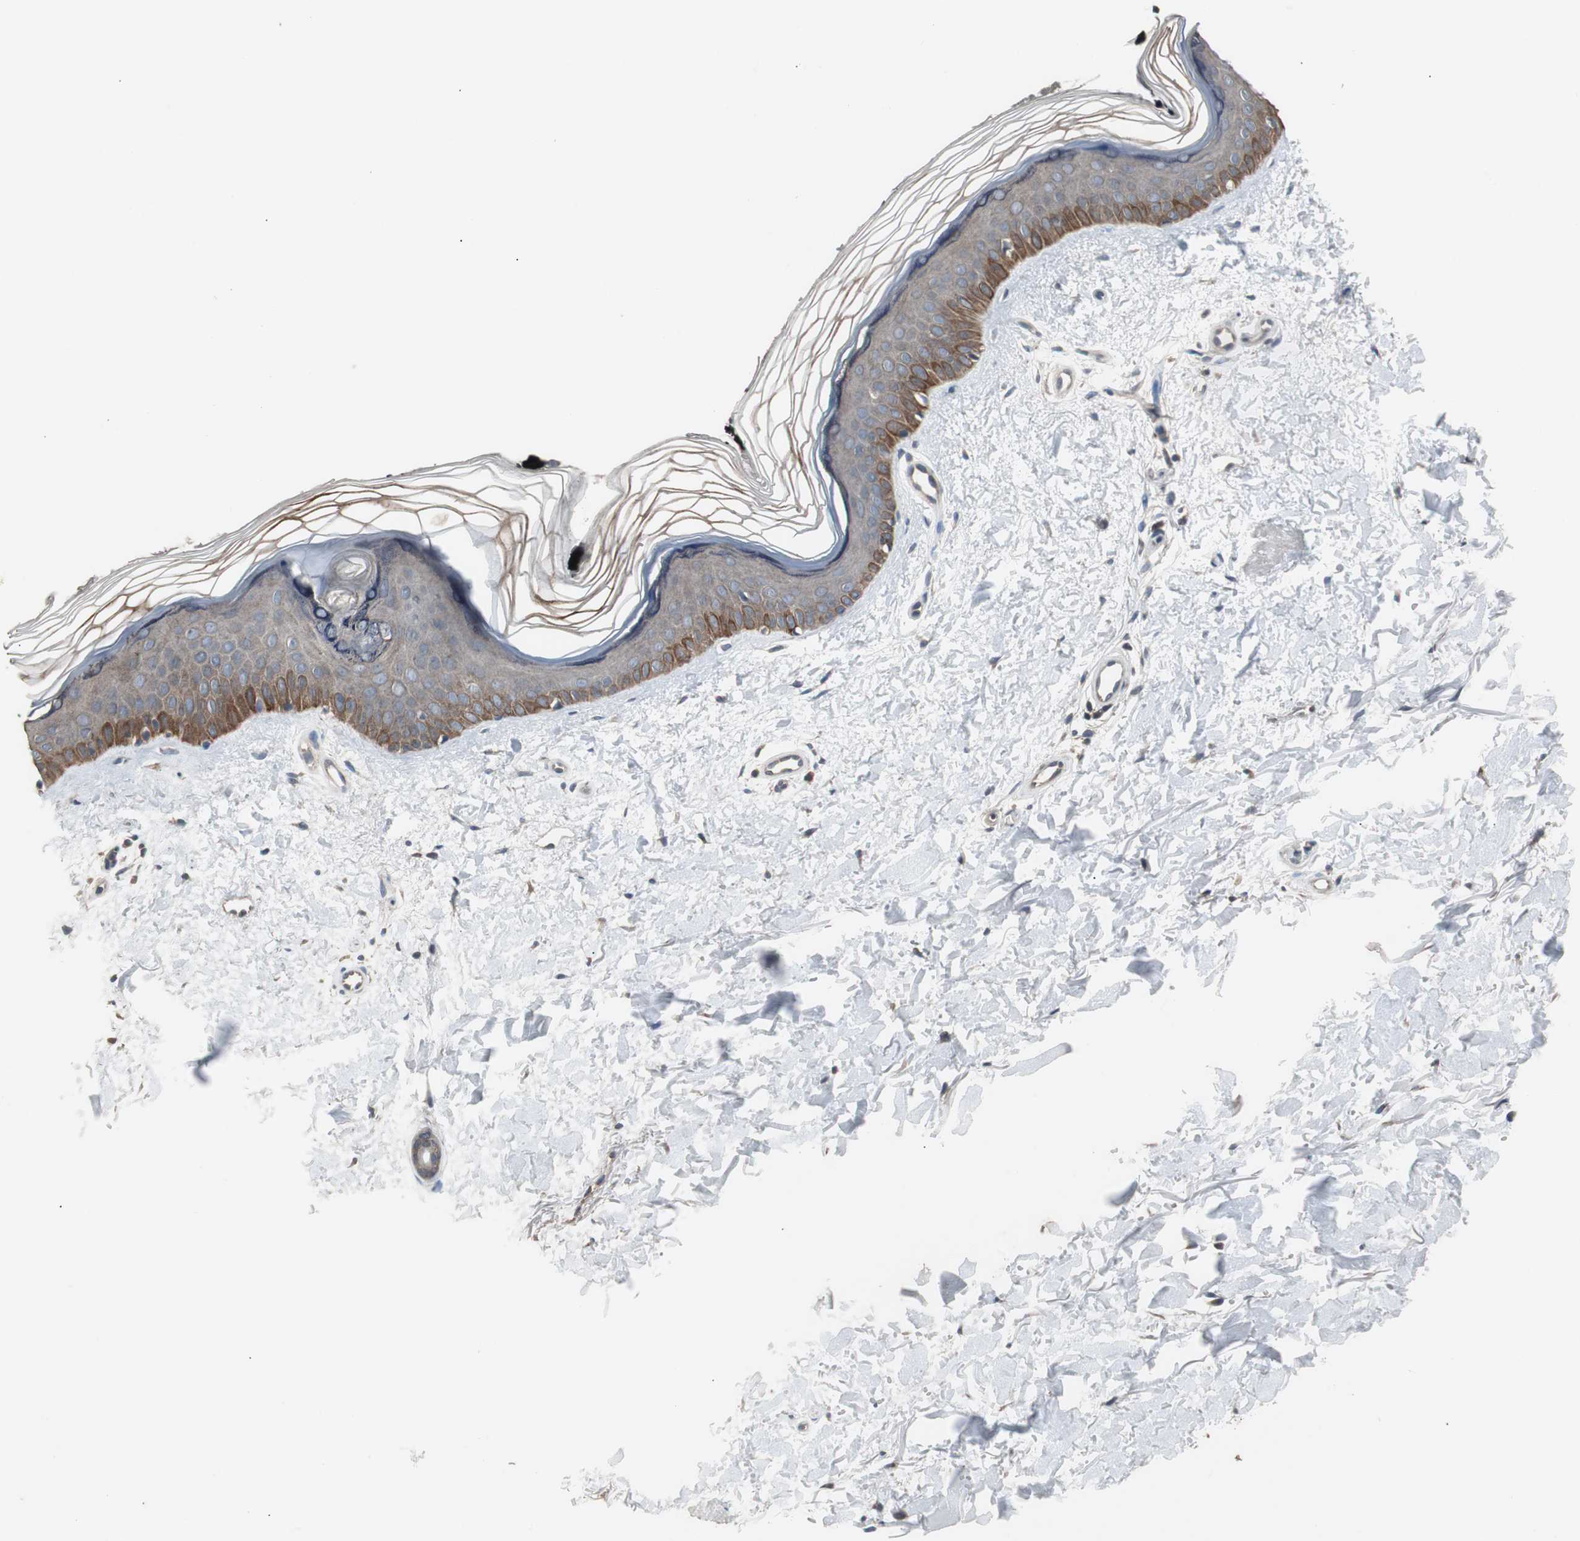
{"staining": {"intensity": "negative", "quantity": "none", "location": "none"}, "tissue": "skin", "cell_type": "Fibroblasts", "image_type": "normal", "snomed": [{"axis": "morphology", "description": "Normal tissue, NOS"}, {"axis": "topography", "description": "Skin"}], "caption": "Photomicrograph shows no protein expression in fibroblasts of benign skin.", "gene": "ZMPSTE24", "patient": {"sex": "female", "age": 19}}